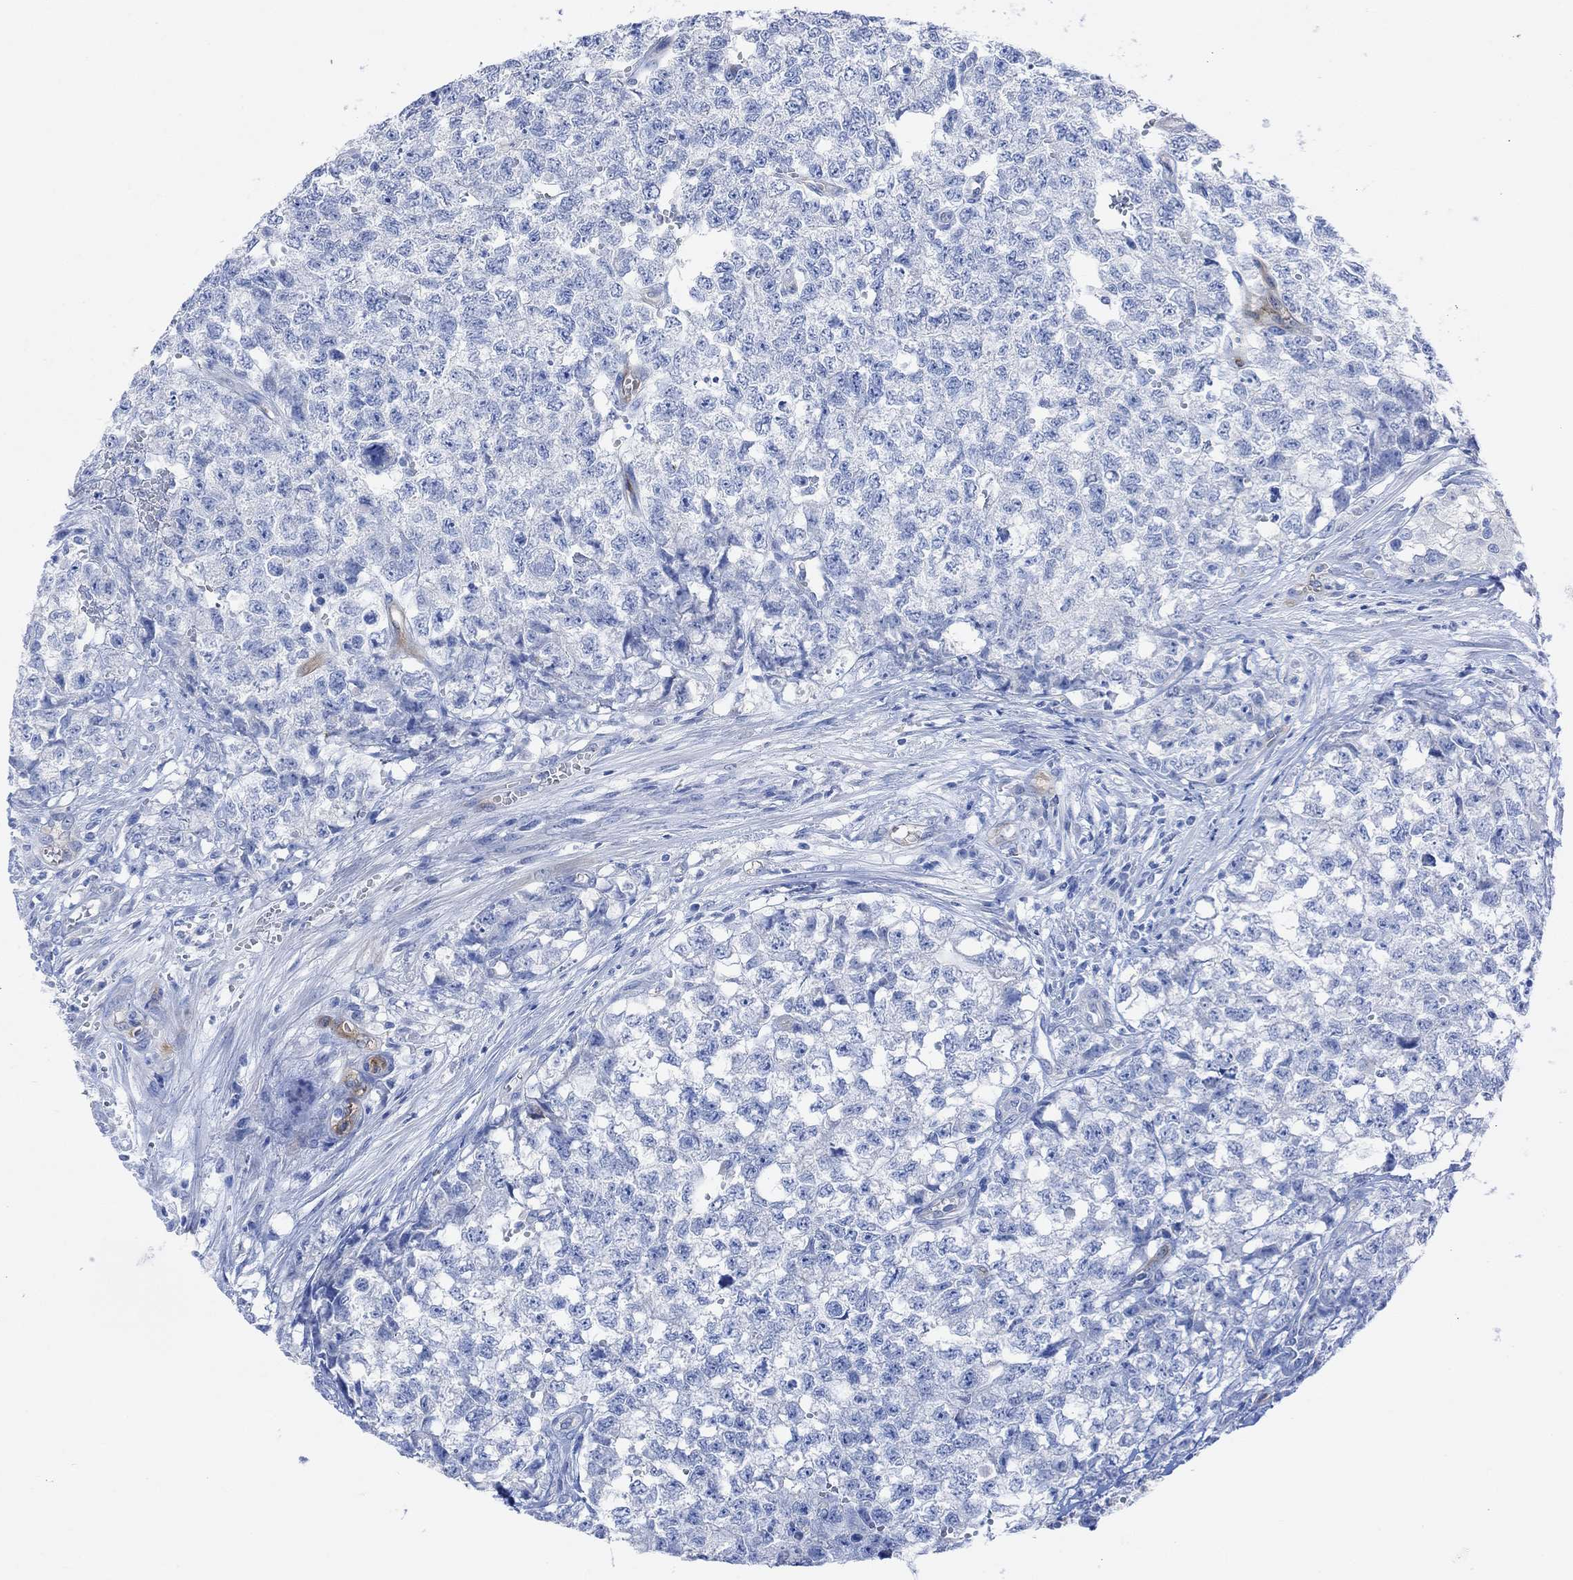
{"staining": {"intensity": "negative", "quantity": "none", "location": "none"}, "tissue": "testis cancer", "cell_type": "Tumor cells", "image_type": "cancer", "snomed": [{"axis": "morphology", "description": "Seminoma, NOS"}, {"axis": "morphology", "description": "Carcinoma, Embryonal, NOS"}, {"axis": "topography", "description": "Testis"}], "caption": "Tumor cells show no significant positivity in testis cancer (seminoma).", "gene": "VAT1L", "patient": {"sex": "male", "age": 22}}